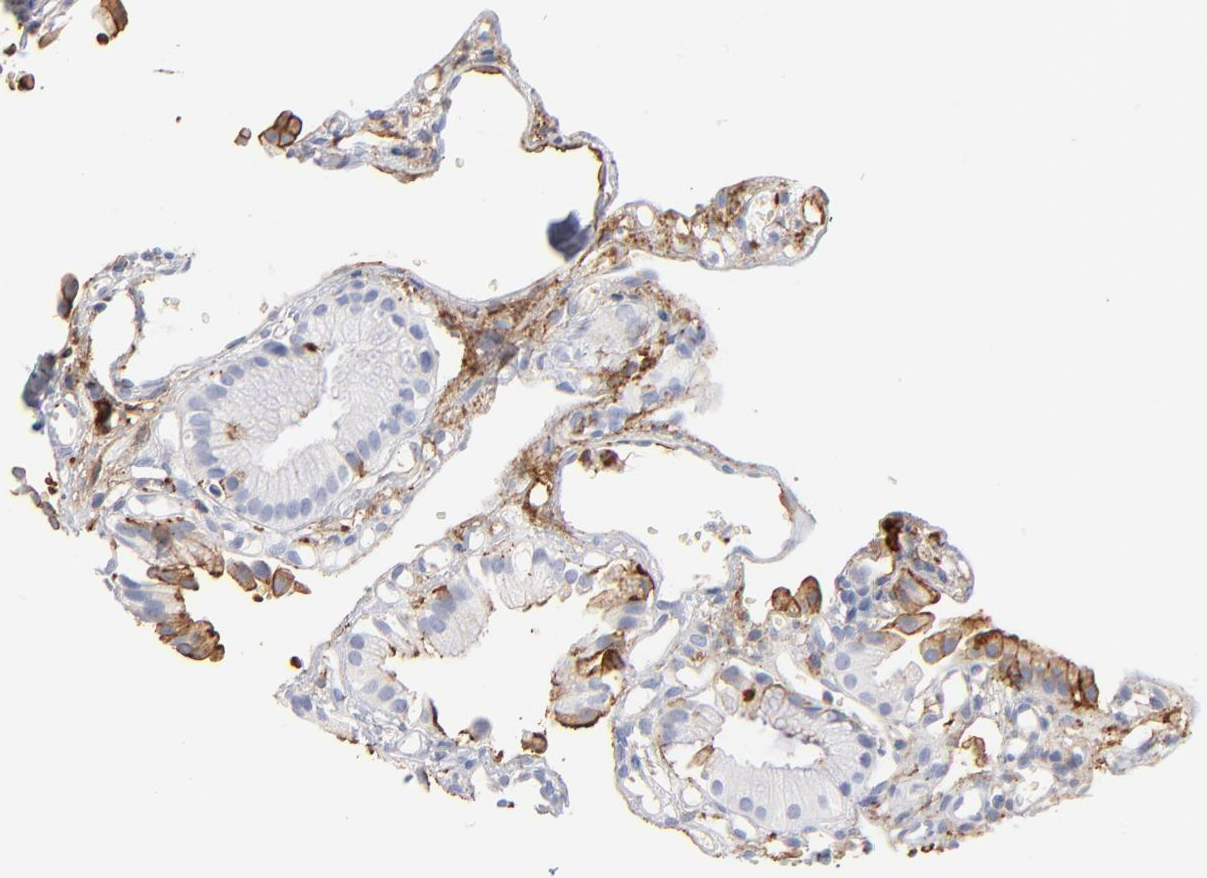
{"staining": {"intensity": "negative", "quantity": "none", "location": "none"}, "tissue": "gallbladder", "cell_type": "Glandular cells", "image_type": "normal", "snomed": [{"axis": "morphology", "description": "Normal tissue, NOS"}, {"axis": "topography", "description": "Gallbladder"}], "caption": "Micrograph shows no protein staining in glandular cells of benign gallbladder.", "gene": "APOH", "patient": {"sex": "male", "age": 65}}